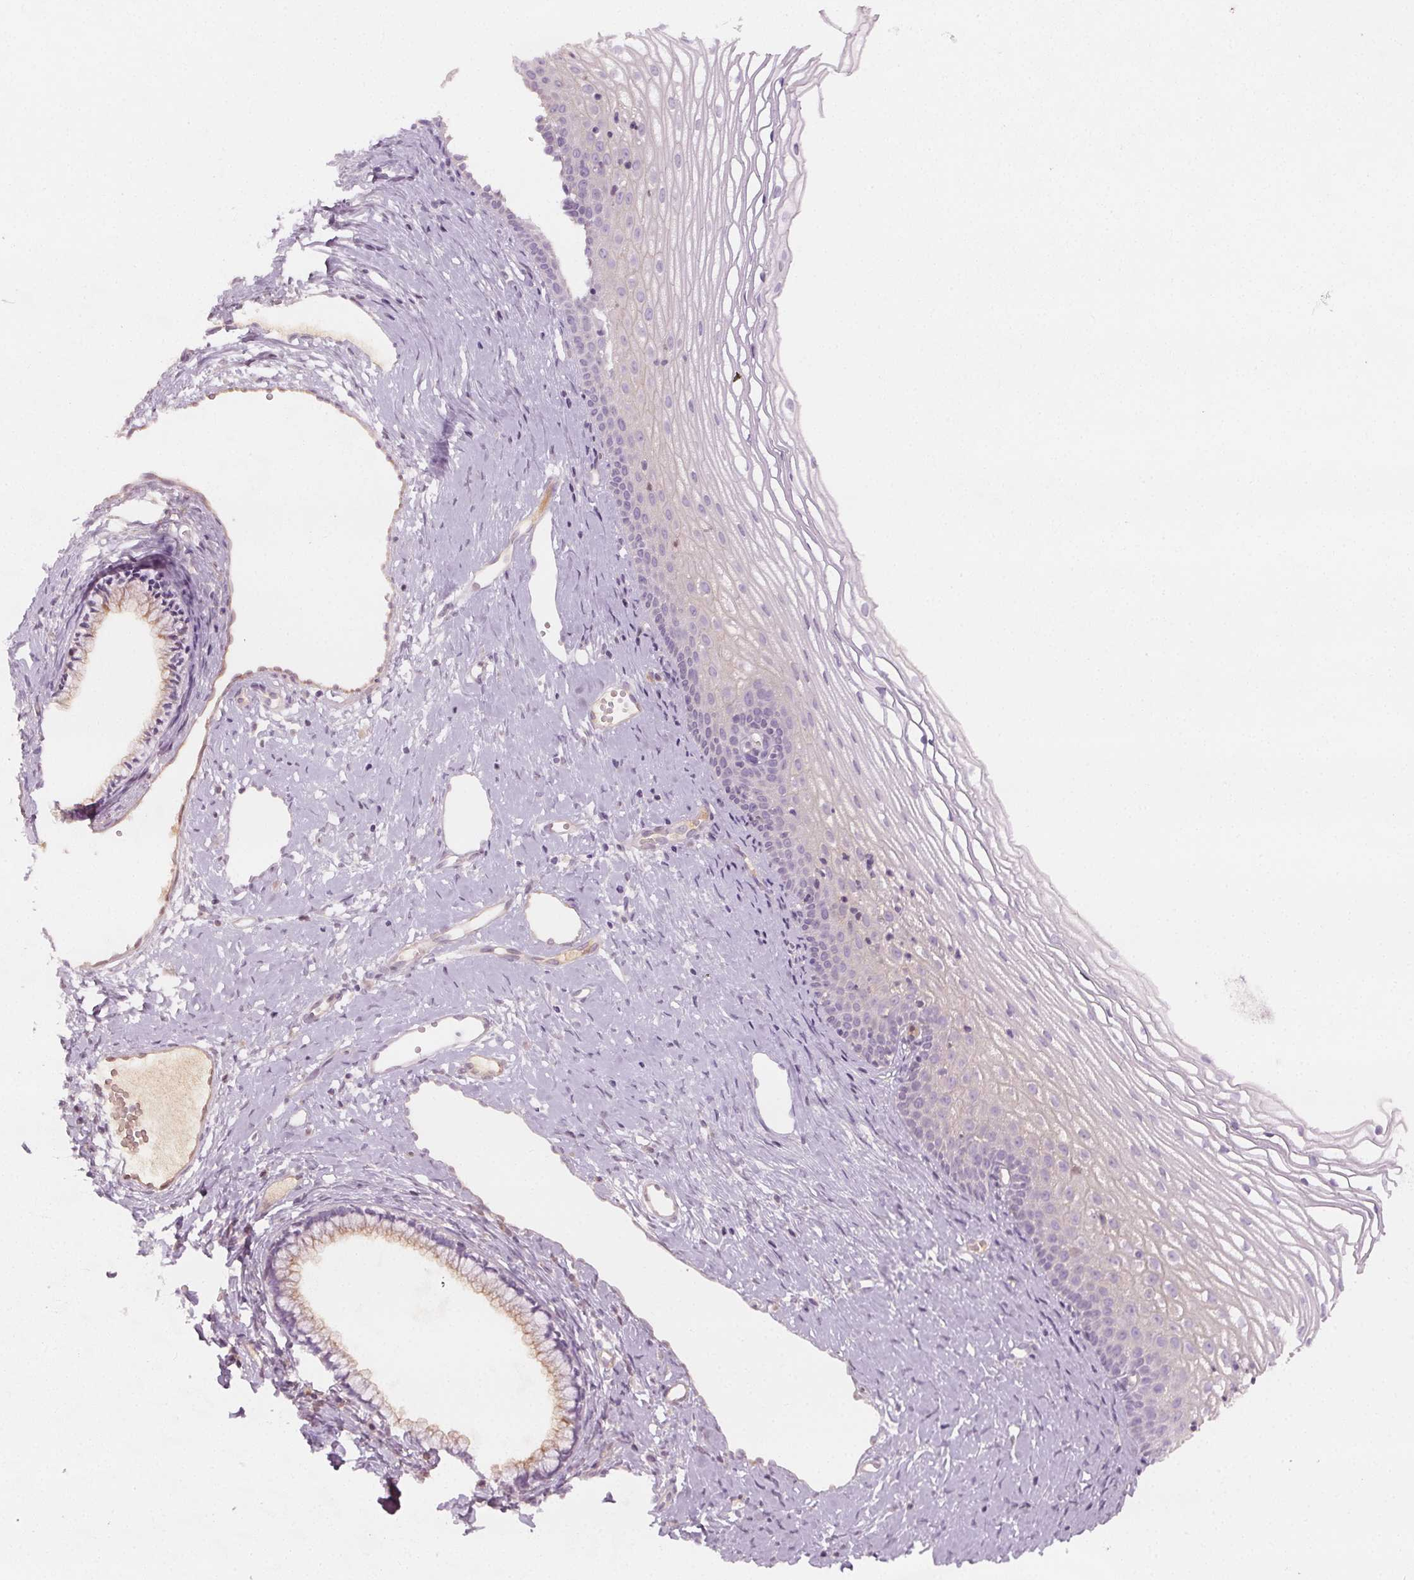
{"staining": {"intensity": "negative", "quantity": "none", "location": "none"}, "tissue": "cervix", "cell_type": "Glandular cells", "image_type": "normal", "snomed": [{"axis": "morphology", "description": "Normal tissue, NOS"}, {"axis": "topography", "description": "Cervix"}], "caption": "High power microscopy histopathology image of an immunohistochemistry histopathology image of unremarkable cervix, revealing no significant expression in glandular cells. (Stains: DAB immunohistochemistry with hematoxylin counter stain, Microscopy: brightfield microscopy at high magnification).", "gene": "AFM", "patient": {"sex": "female", "age": 40}}